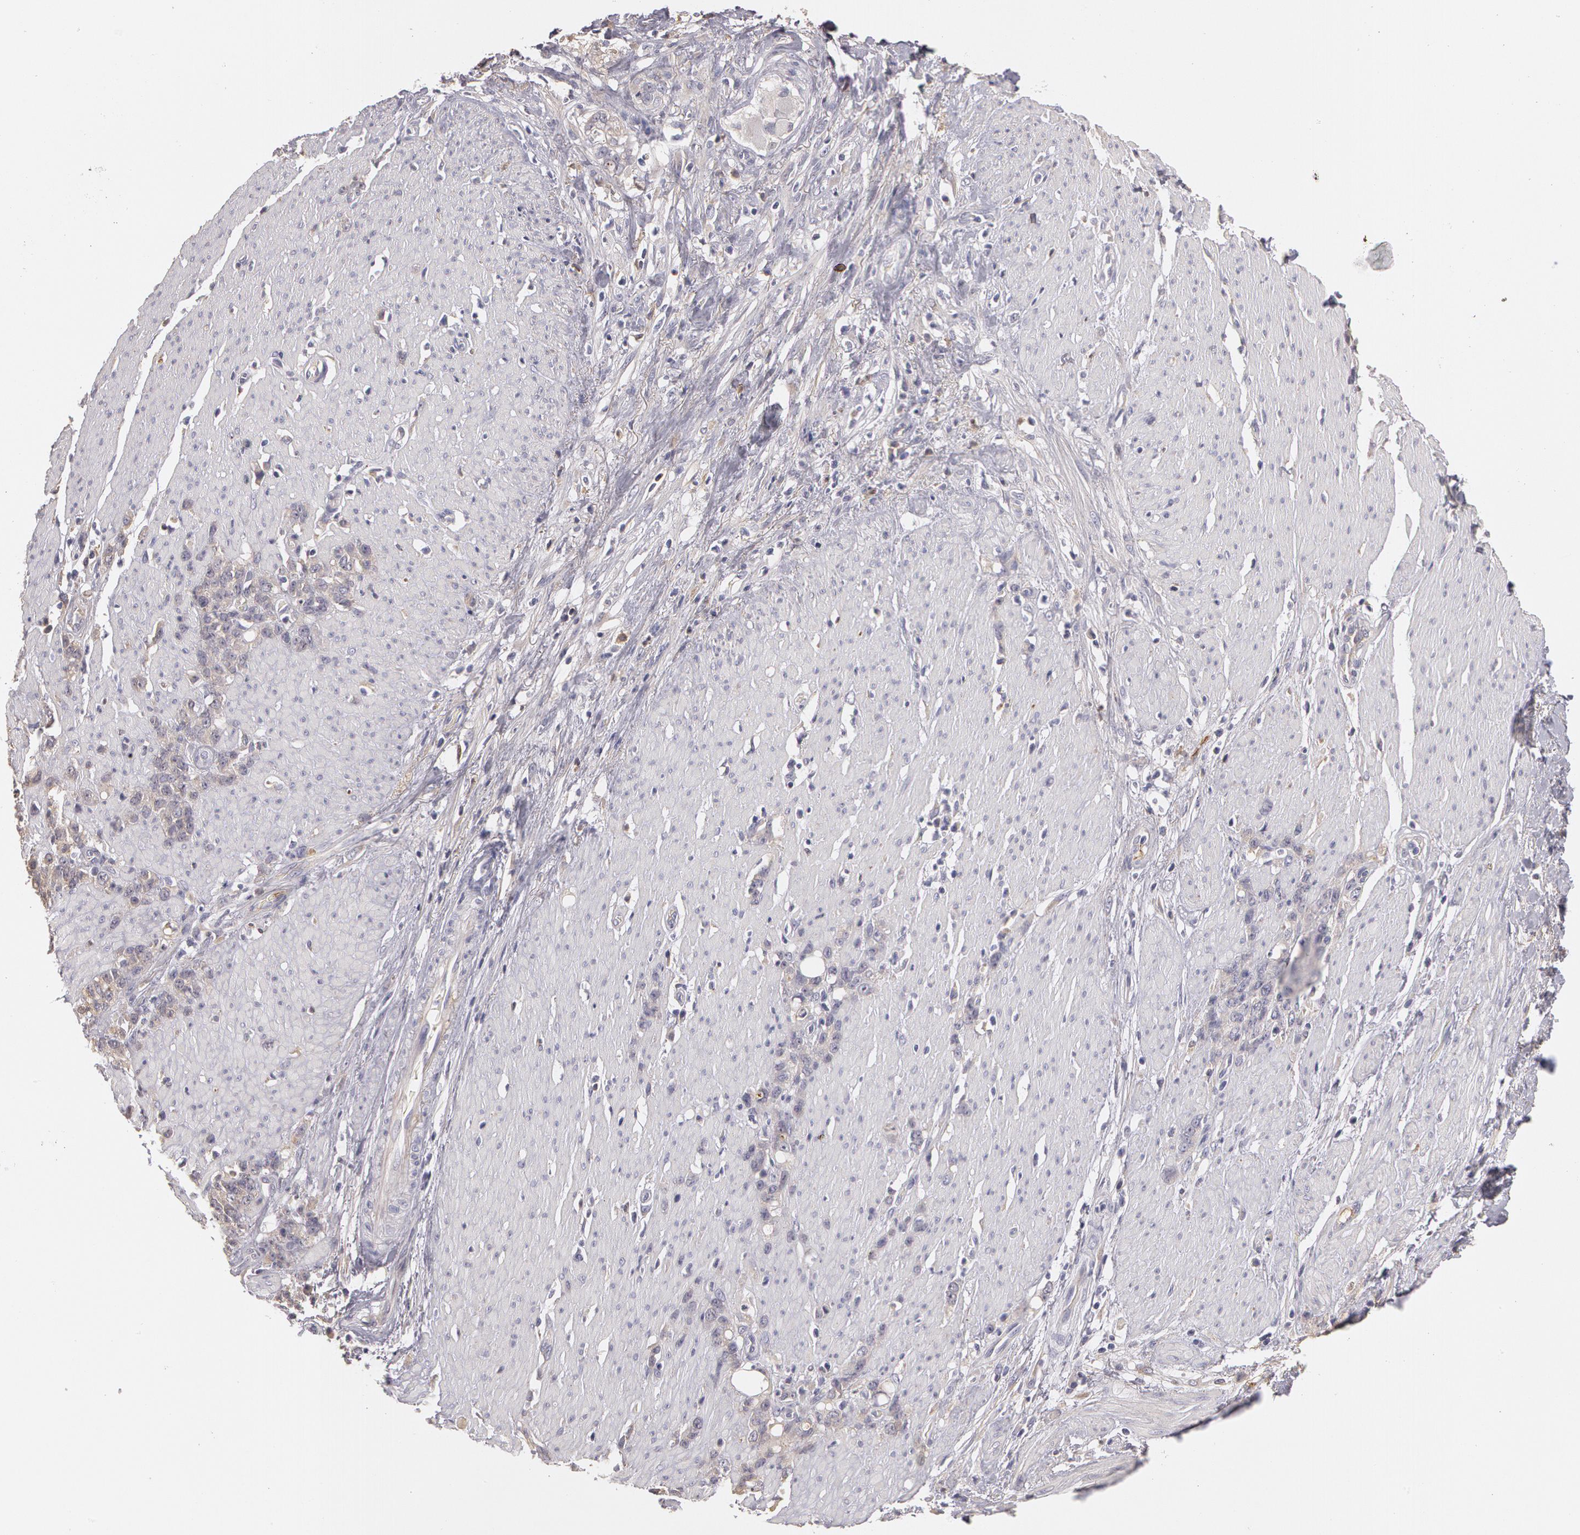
{"staining": {"intensity": "negative", "quantity": "none", "location": "none"}, "tissue": "stomach cancer", "cell_type": "Tumor cells", "image_type": "cancer", "snomed": [{"axis": "morphology", "description": "Adenocarcinoma, NOS"}, {"axis": "topography", "description": "Stomach, lower"}], "caption": "Tumor cells show no significant protein positivity in stomach adenocarcinoma.", "gene": "C1R", "patient": {"sex": "male", "age": 88}}